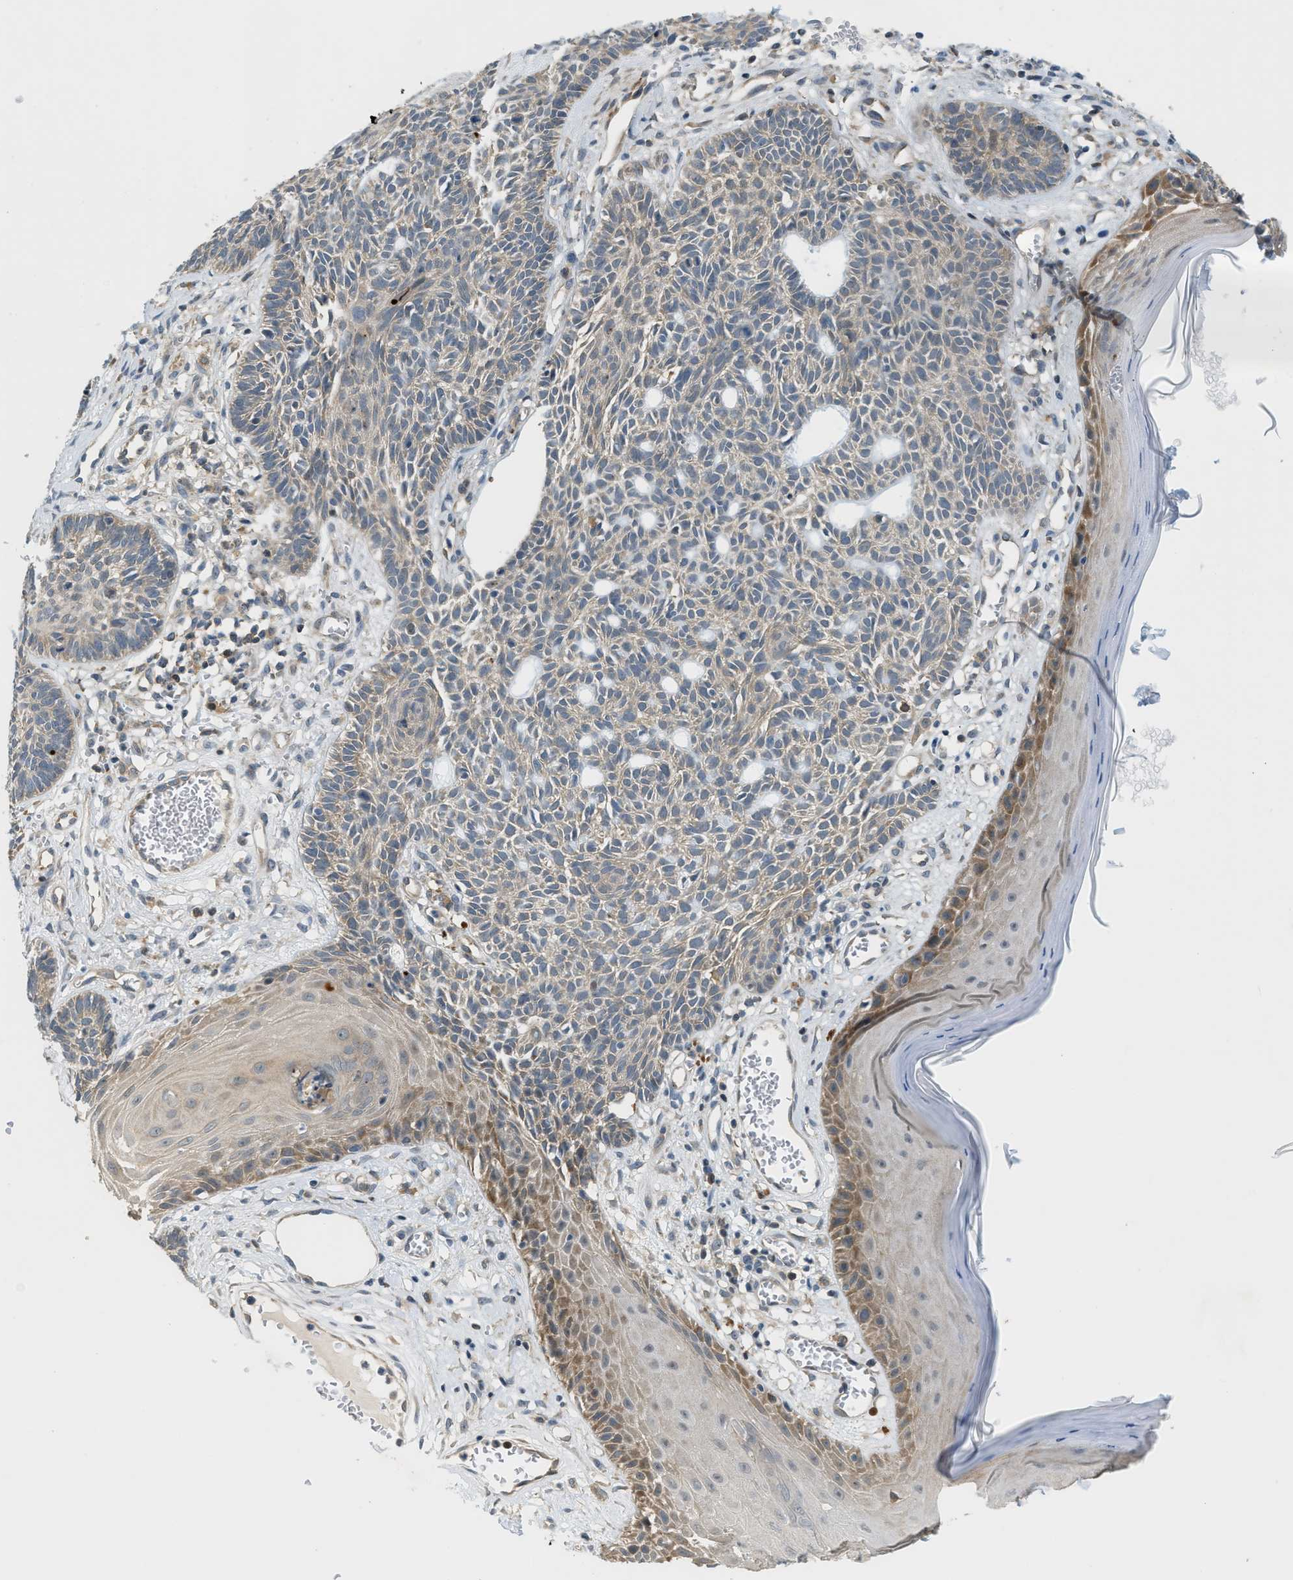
{"staining": {"intensity": "weak", "quantity": ">75%", "location": "cytoplasmic/membranous"}, "tissue": "skin cancer", "cell_type": "Tumor cells", "image_type": "cancer", "snomed": [{"axis": "morphology", "description": "Basal cell carcinoma"}, {"axis": "topography", "description": "Skin"}], "caption": "Skin cancer stained for a protein exhibits weak cytoplasmic/membranous positivity in tumor cells.", "gene": "PDCL3", "patient": {"sex": "male", "age": 67}}